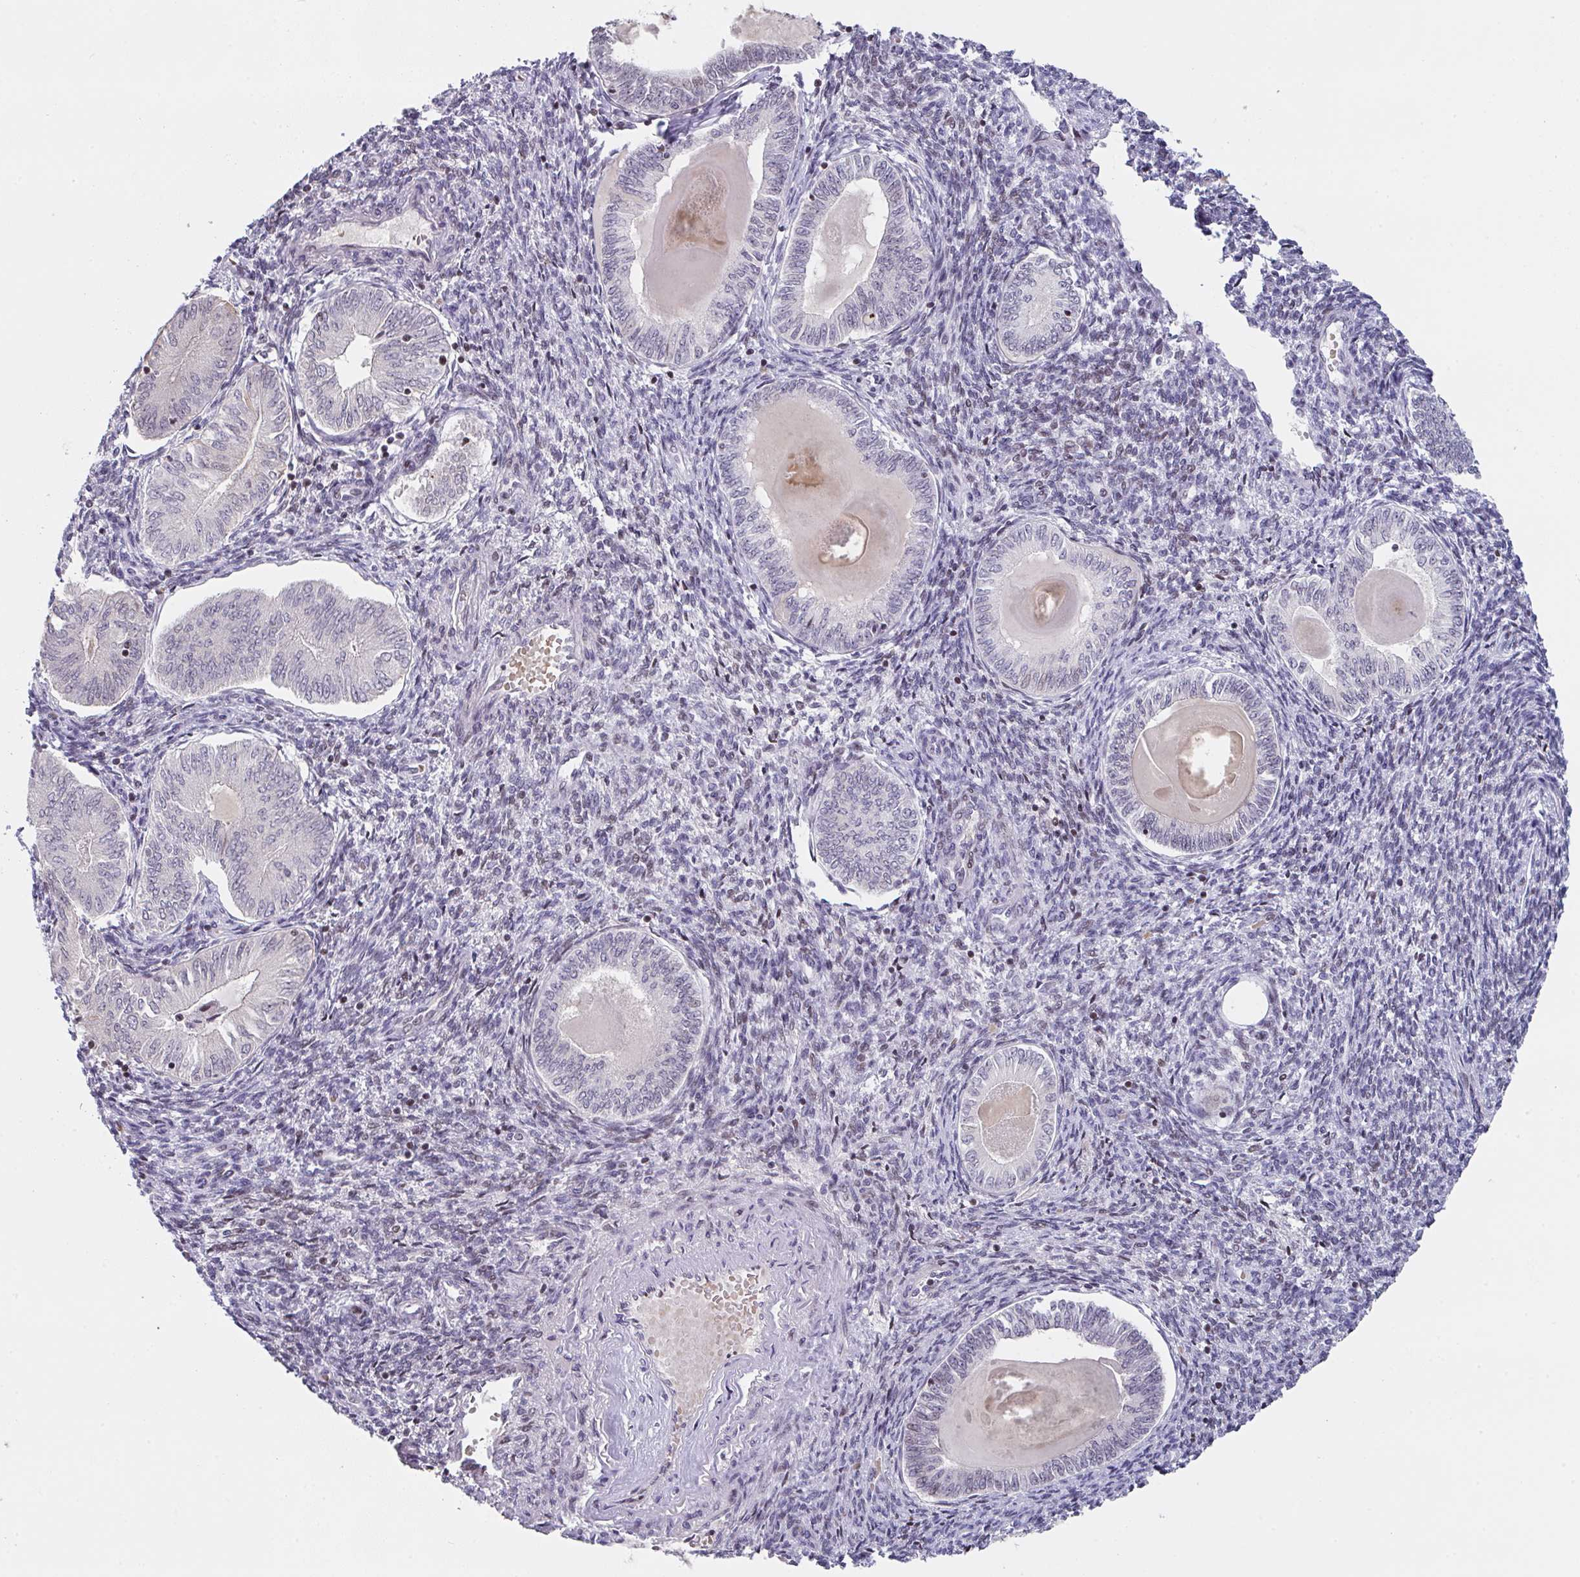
{"staining": {"intensity": "negative", "quantity": "none", "location": "none"}, "tissue": "endometrial cancer", "cell_type": "Tumor cells", "image_type": "cancer", "snomed": [{"axis": "morphology", "description": "Carcinoma, NOS"}, {"axis": "topography", "description": "Uterus"}], "caption": "High power microscopy image of an immunohistochemistry micrograph of endometrial carcinoma, revealing no significant expression in tumor cells. The staining was performed using DAB (3,3'-diaminobenzidine) to visualize the protein expression in brown, while the nuclei were stained in blue with hematoxylin (Magnification: 20x).", "gene": "PCDHB8", "patient": {"sex": "female", "age": 76}}